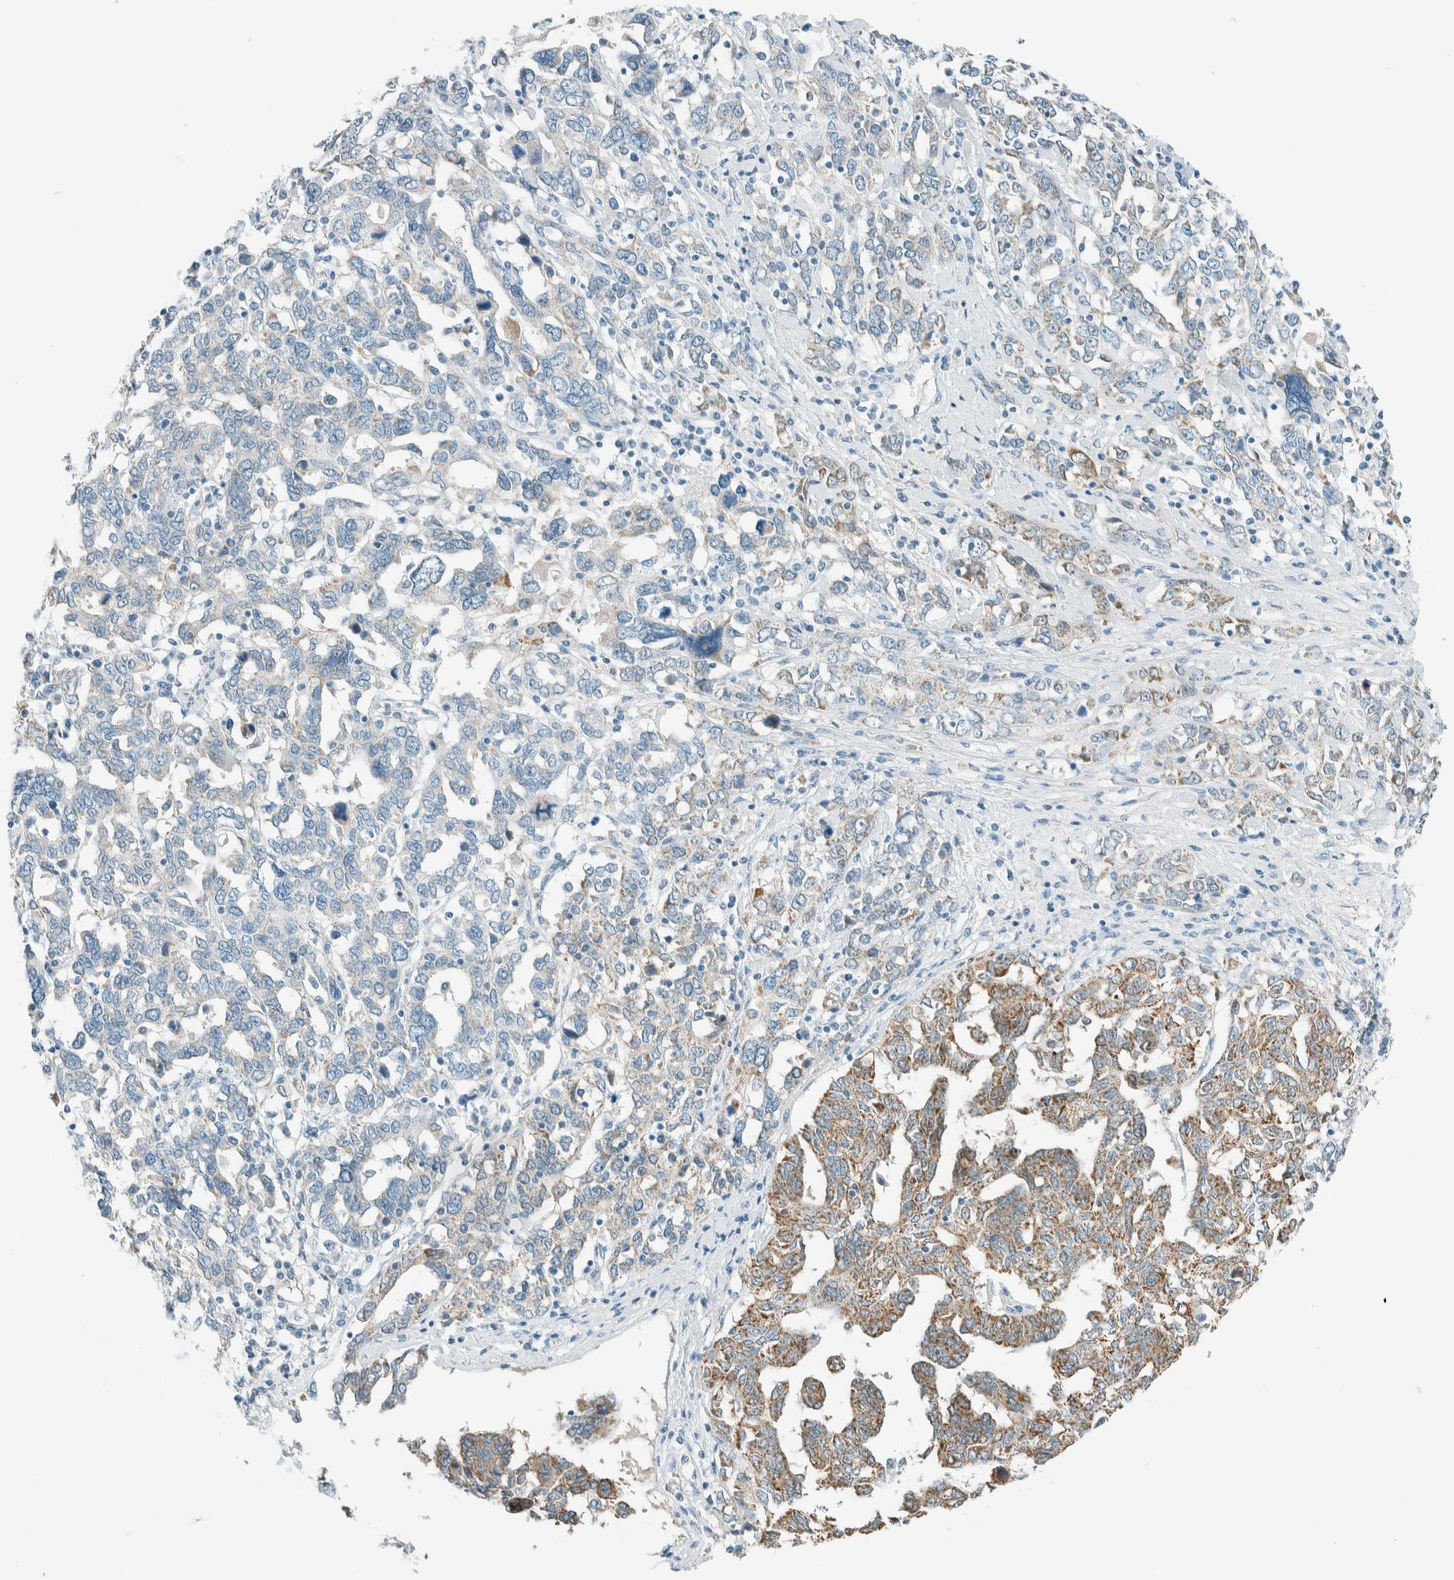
{"staining": {"intensity": "moderate", "quantity": "25%-75%", "location": "cytoplasmic/membranous"}, "tissue": "ovarian cancer", "cell_type": "Tumor cells", "image_type": "cancer", "snomed": [{"axis": "morphology", "description": "Carcinoma, endometroid"}, {"axis": "topography", "description": "Ovary"}], "caption": "The immunohistochemical stain highlights moderate cytoplasmic/membranous positivity in tumor cells of endometroid carcinoma (ovarian) tissue. (Stains: DAB in brown, nuclei in blue, Microscopy: brightfield microscopy at high magnification).", "gene": "ALDH7A1", "patient": {"sex": "female", "age": 62}}